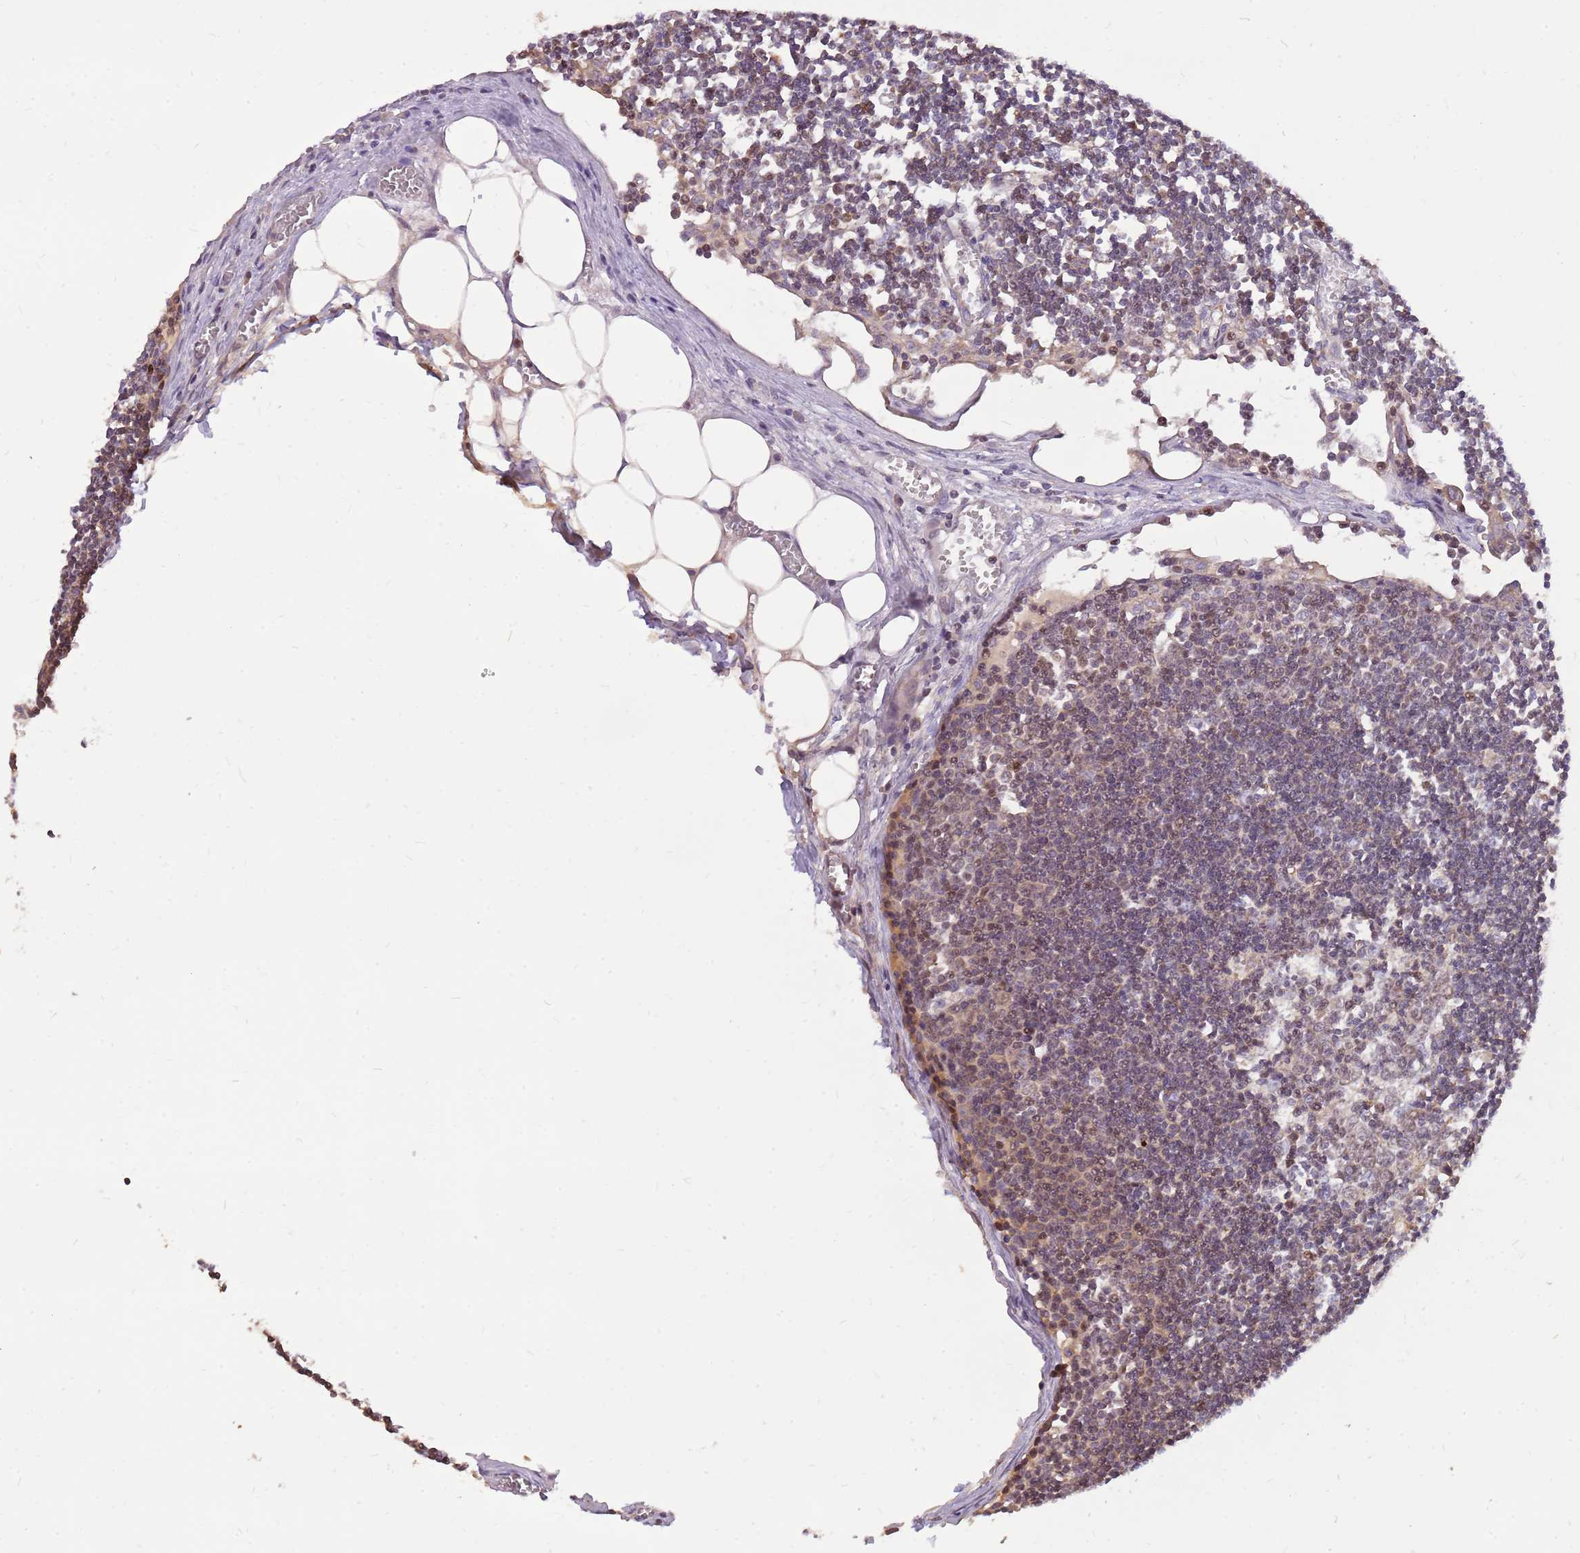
{"staining": {"intensity": "negative", "quantity": "none", "location": "none"}, "tissue": "lymph node", "cell_type": "Germinal center cells", "image_type": "normal", "snomed": [{"axis": "morphology", "description": "Normal tissue, NOS"}, {"axis": "topography", "description": "Lymph node"}], "caption": "Immunohistochemistry image of normal lymph node: human lymph node stained with DAB exhibits no significant protein staining in germinal center cells.", "gene": "WASHC4", "patient": {"sex": "female", "age": 11}}